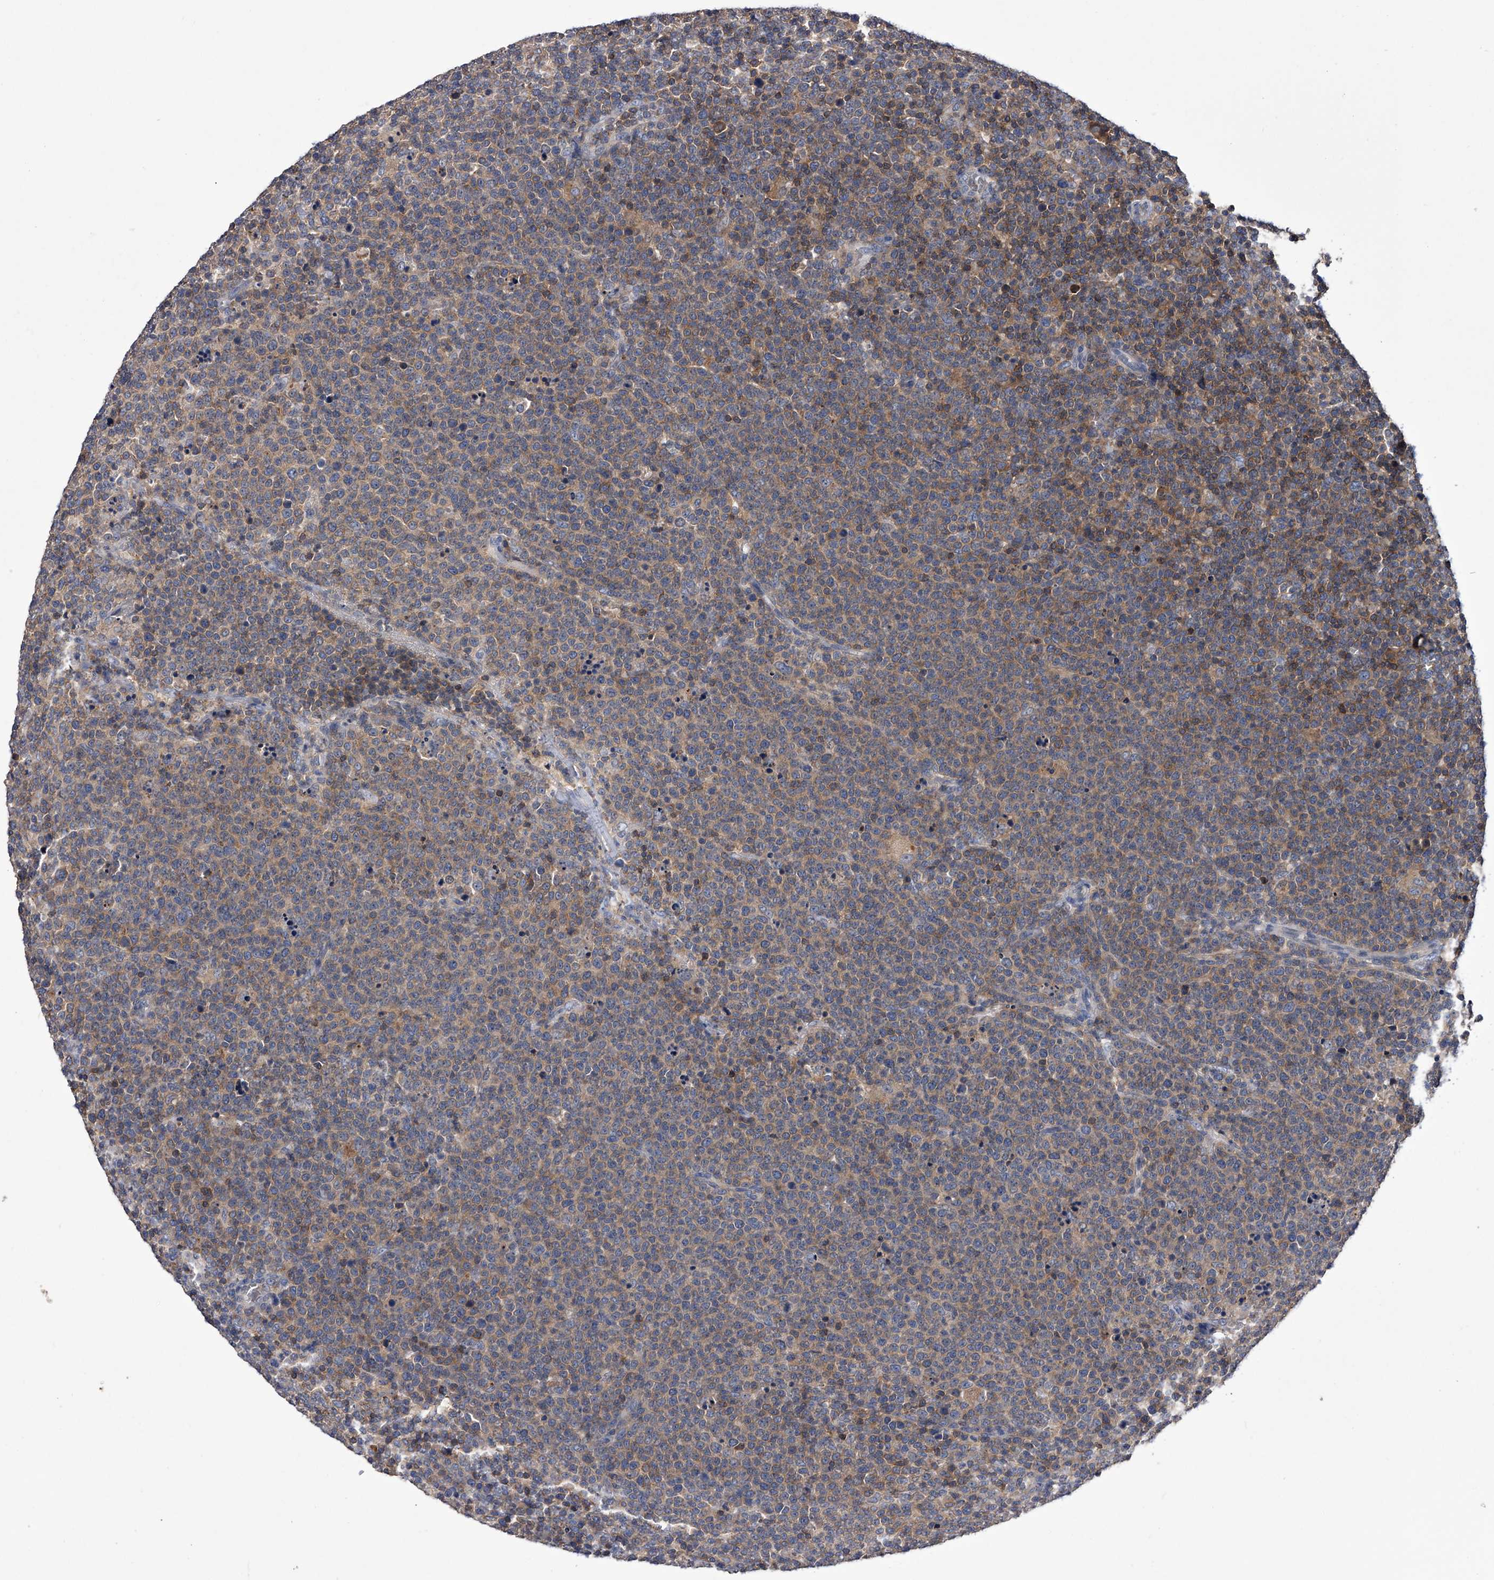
{"staining": {"intensity": "weak", "quantity": ">75%", "location": "cytoplasmic/membranous"}, "tissue": "lymphoma", "cell_type": "Tumor cells", "image_type": "cancer", "snomed": [{"axis": "morphology", "description": "Malignant lymphoma, non-Hodgkin's type, High grade"}, {"axis": "topography", "description": "Lymph node"}], "caption": "IHC of human lymphoma shows low levels of weak cytoplasmic/membranous positivity in about >75% of tumor cells.", "gene": "PAN3", "patient": {"sex": "male", "age": 61}}